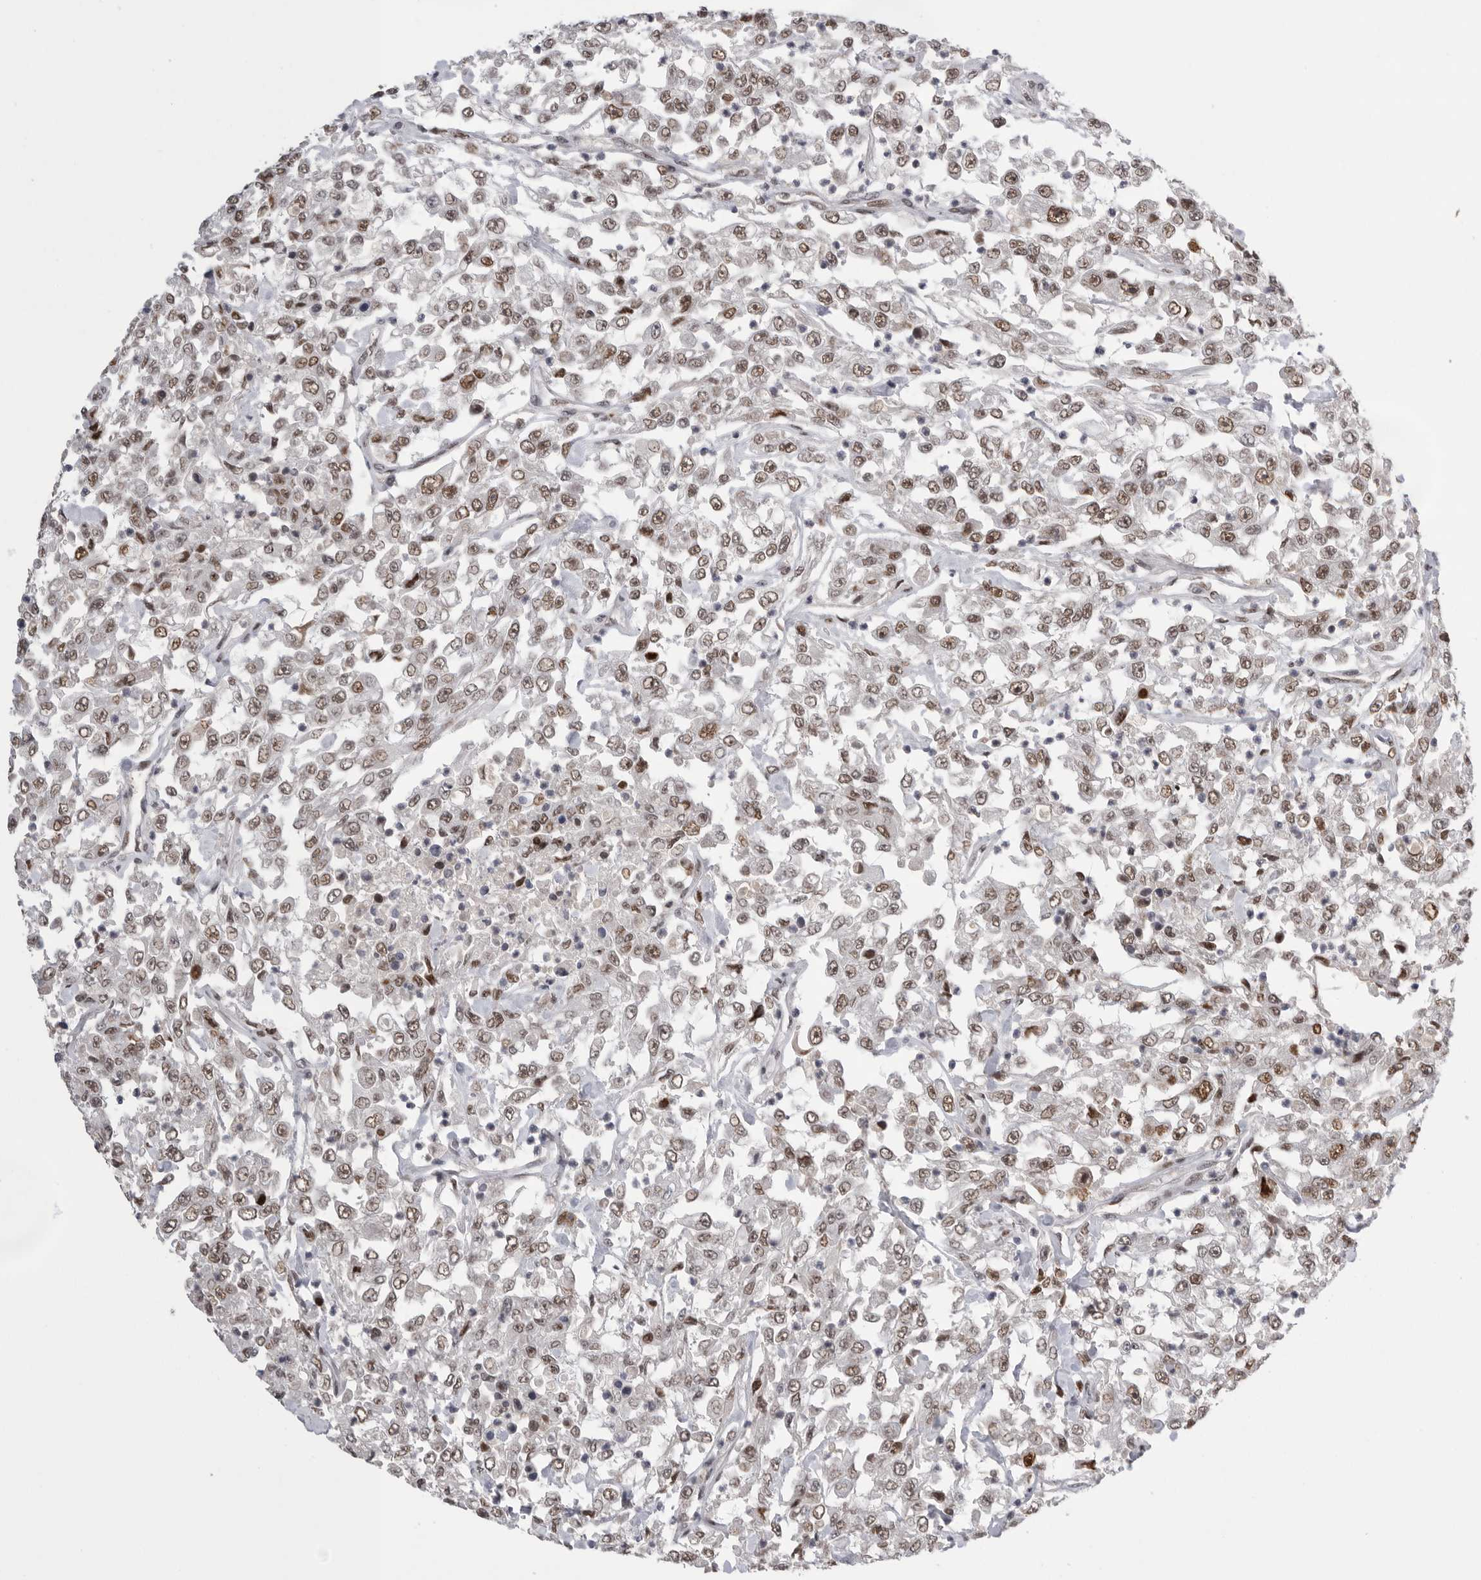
{"staining": {"intensity": "moderate", "quantity": ">75%", "location": "nuclear"}, "tissue": "urothelial cancer", "cell_type": "Tumor cells", "image_type": "cancer", "snomed": [{"axis": "morphology", "description": "Urothelial carcinoma, High grade"}, {"axis": "topography", "description": "Urinary bladder"}], "caption": "Protein staining of high-grade urothelial carcinoma tissue displays moderate nuclear expression in approximately >75% of tumor cells. The staining was performed using DAB (3,3'-diaminobenzidine) to visualize the protein expression in brown, while the nuclei were stained in blue with hematoxylin (Magnification: 20x).", "gene": "POU5F1", "patient": {"sex": "male", "age": 46}}